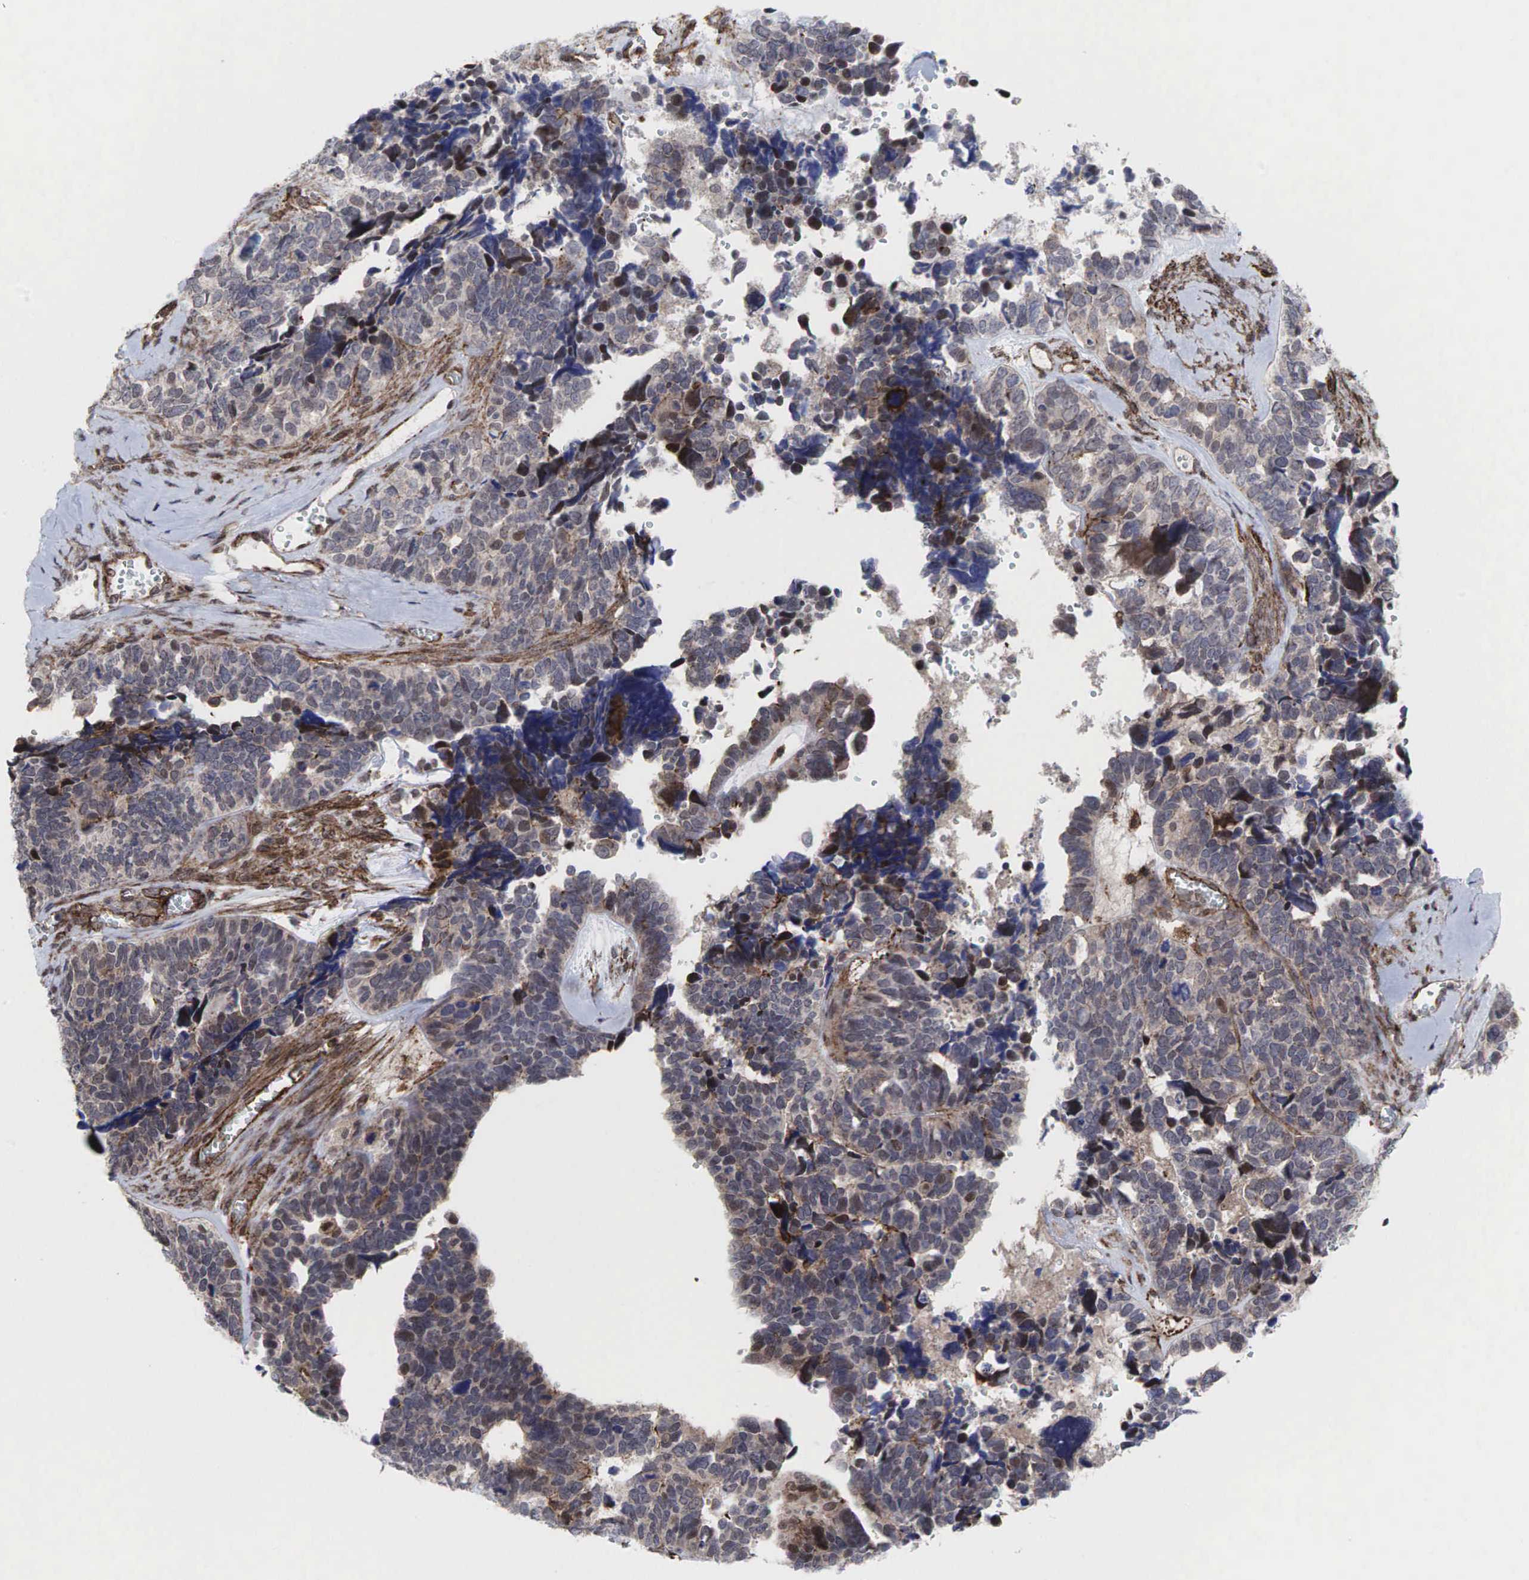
{"staining": {"intensity": "weak", "quantity": ">75%", "location": "cytoplasmic/membranous"}, "tissue": "ovarian cancer", "cell_type": "Tumor cells", "image_type": "cancer", "snomed": [{"axis": "morphology", "description": "Cystadenocarcinoma, serous, NOS"}, {"axis": "topography", "description": "Ovary"}], "caption": "This is an image of immunohistochemistry (IHC) staining of ovarian cancer, which shows weak staining in the cytoplasmic/membranous of tumor cells.", "gene": "GPRASP1", "patient": {"sex": "female", "age": 77}}